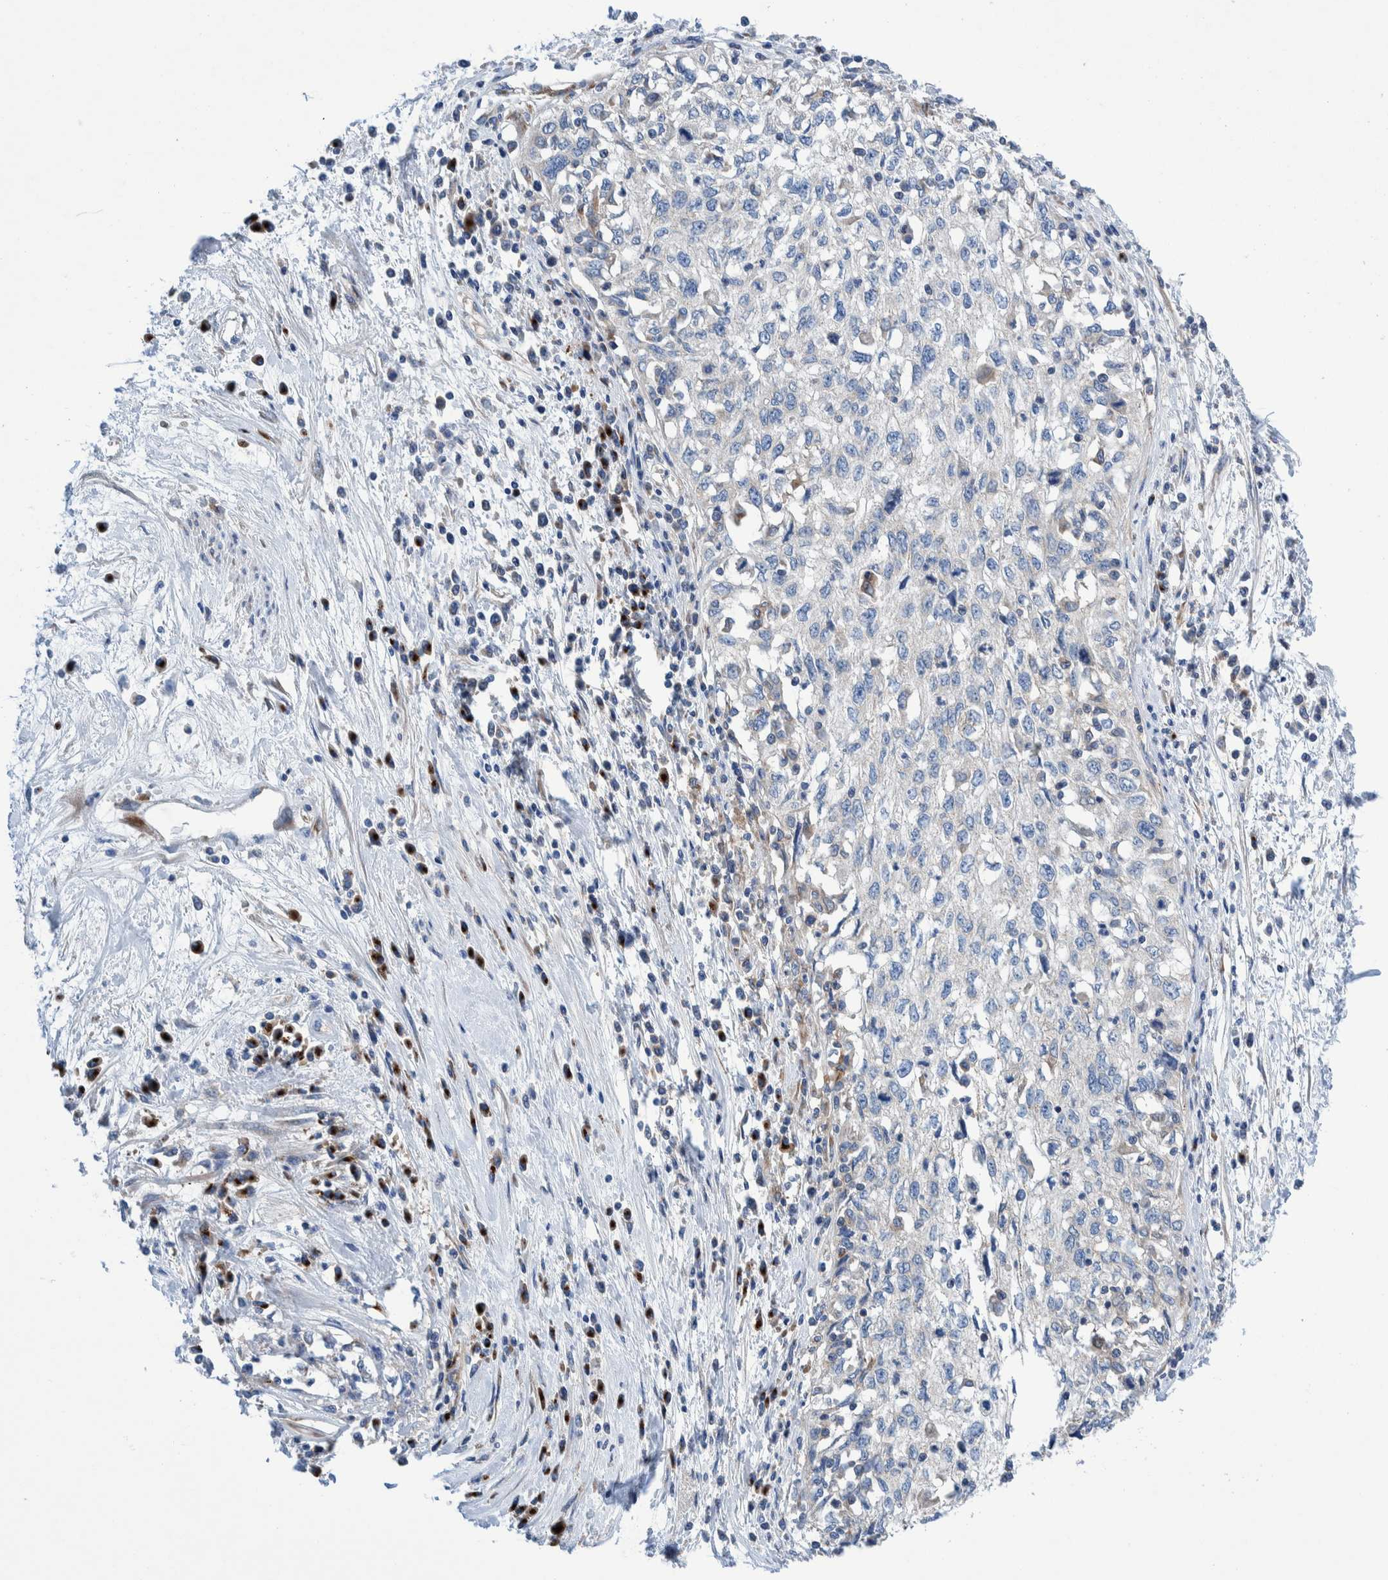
{"staining": {"intensity": "negative", "quantity": "none", "location": "none"}, "tissue": "cervical cancer", "cell_type": "Tumor cells", "image_type": "cancer", "snomed": [{"axis": "morphology", "description": "Squamous cell carcinoma, NOS"}, {"axis": "topography", "description": "Cervix"}], "caption": "Immunohistochemistry image of human cervical cancer (squamous cell carcinoma) stained for a protein (brown), which displays no expression in tumor cells. (Stains: DAB IHC with hematoxylin counter stain, Microscopy: brightfield microscopy at high magnification).", "gene": "TRIM58", "patient": {"sex": "female", "age": 57}}